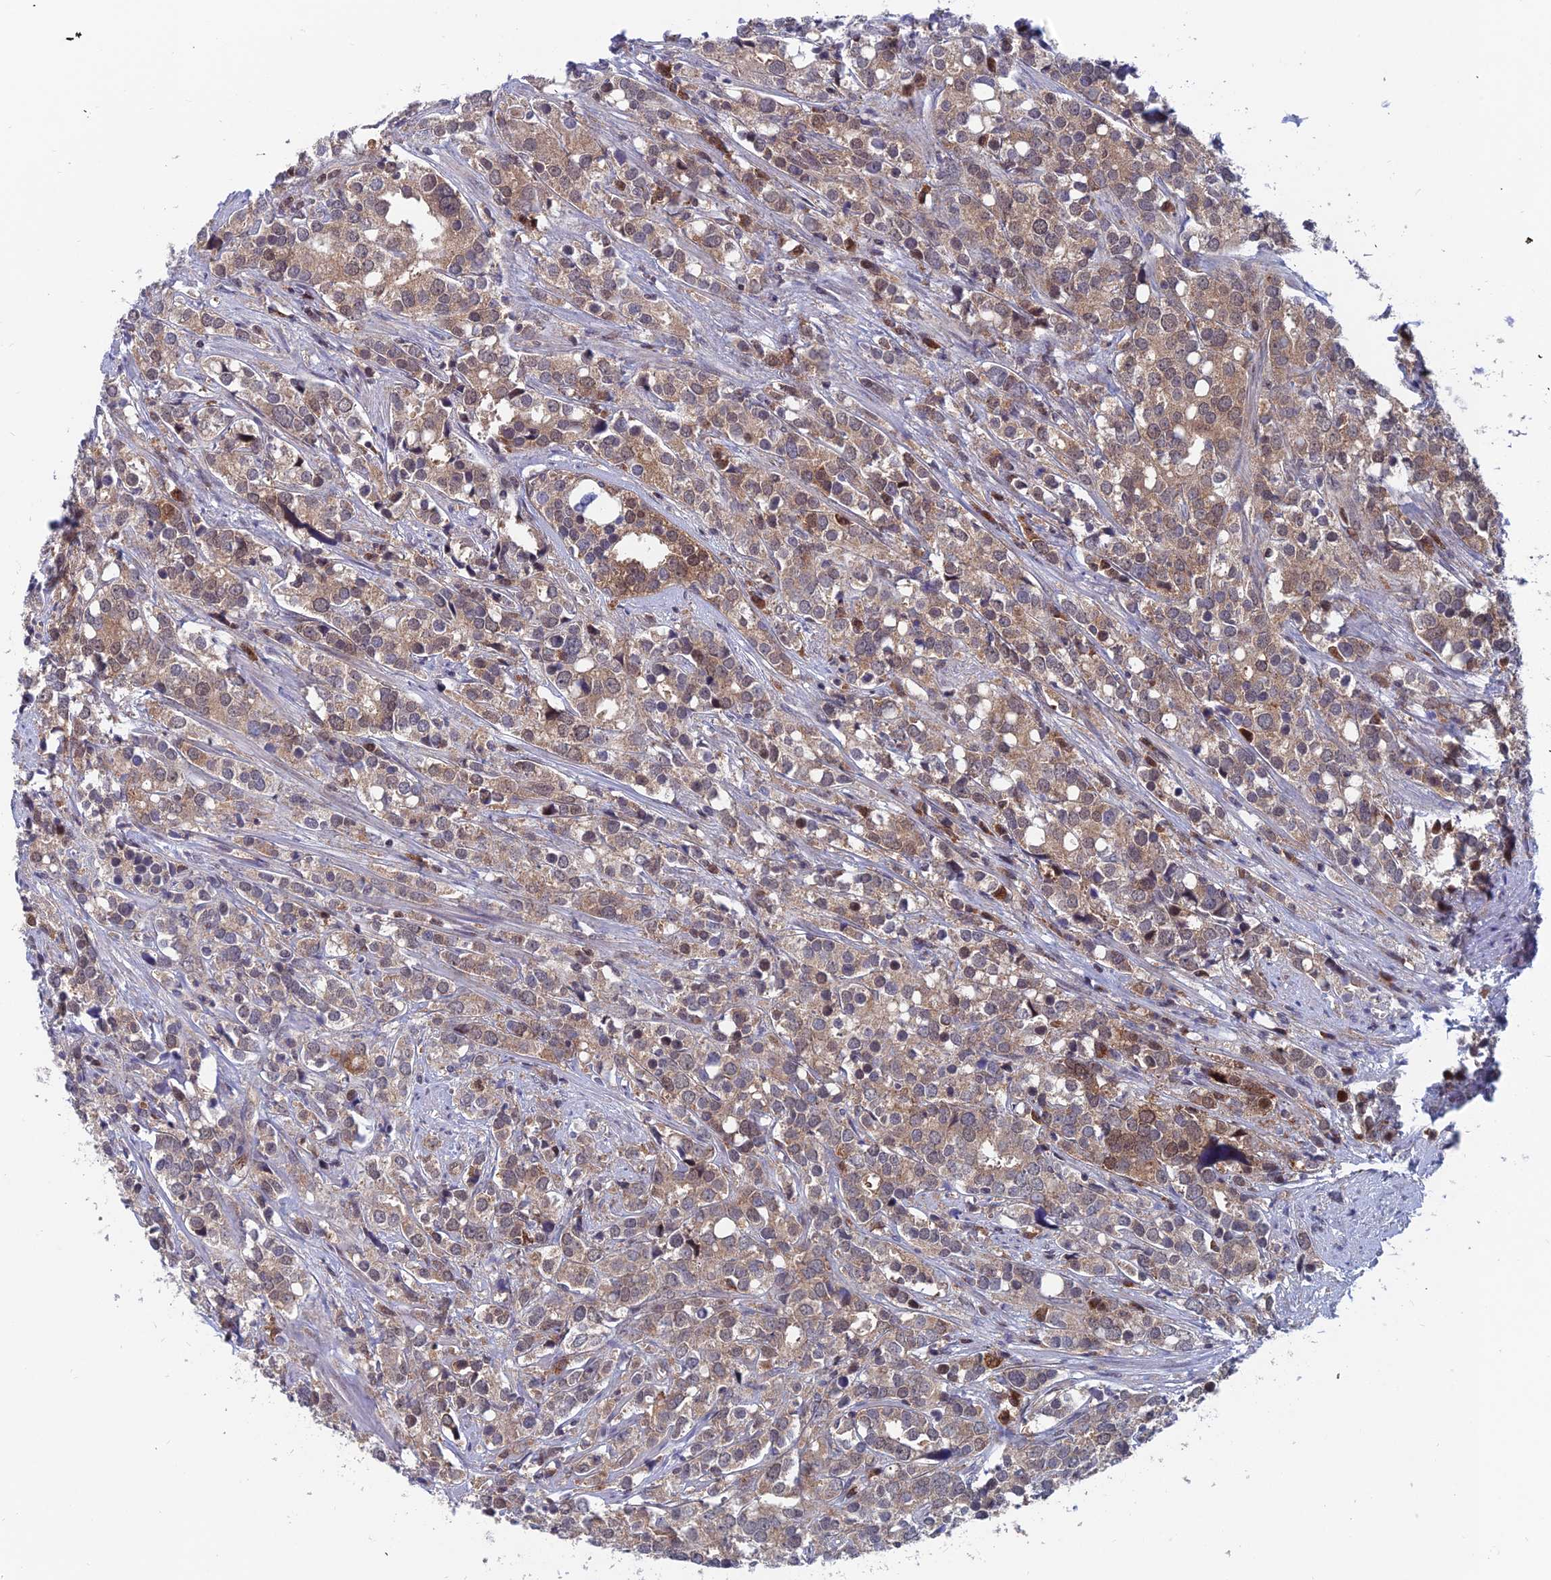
{"staining": {"intensity": "moderate", "quantity": ">75%", "location": "cytoplasmic/membranous,nuclear"}, "tissue": "prostate cancer", "cell_type": "Tumor cells", "image_type": "cancer", "snomed": [{"axis": "morphology", "description": "Adenocarcinoma, High grade"}, {"axis": "topography", "description": "Prostate"}], "caption": "Immunohistochemical staining of human prostate cancer exhibits medium levels of moderate cytoplasmic/membranous and nuclear protein expression in about >75% of tumor cells. (DAB (3,3'-diaminobenzidine) = brown stain, brightfield microscopy at high magnification).", "gene": "IGBP1", "patient": {"sex": "male", "age": 71}}